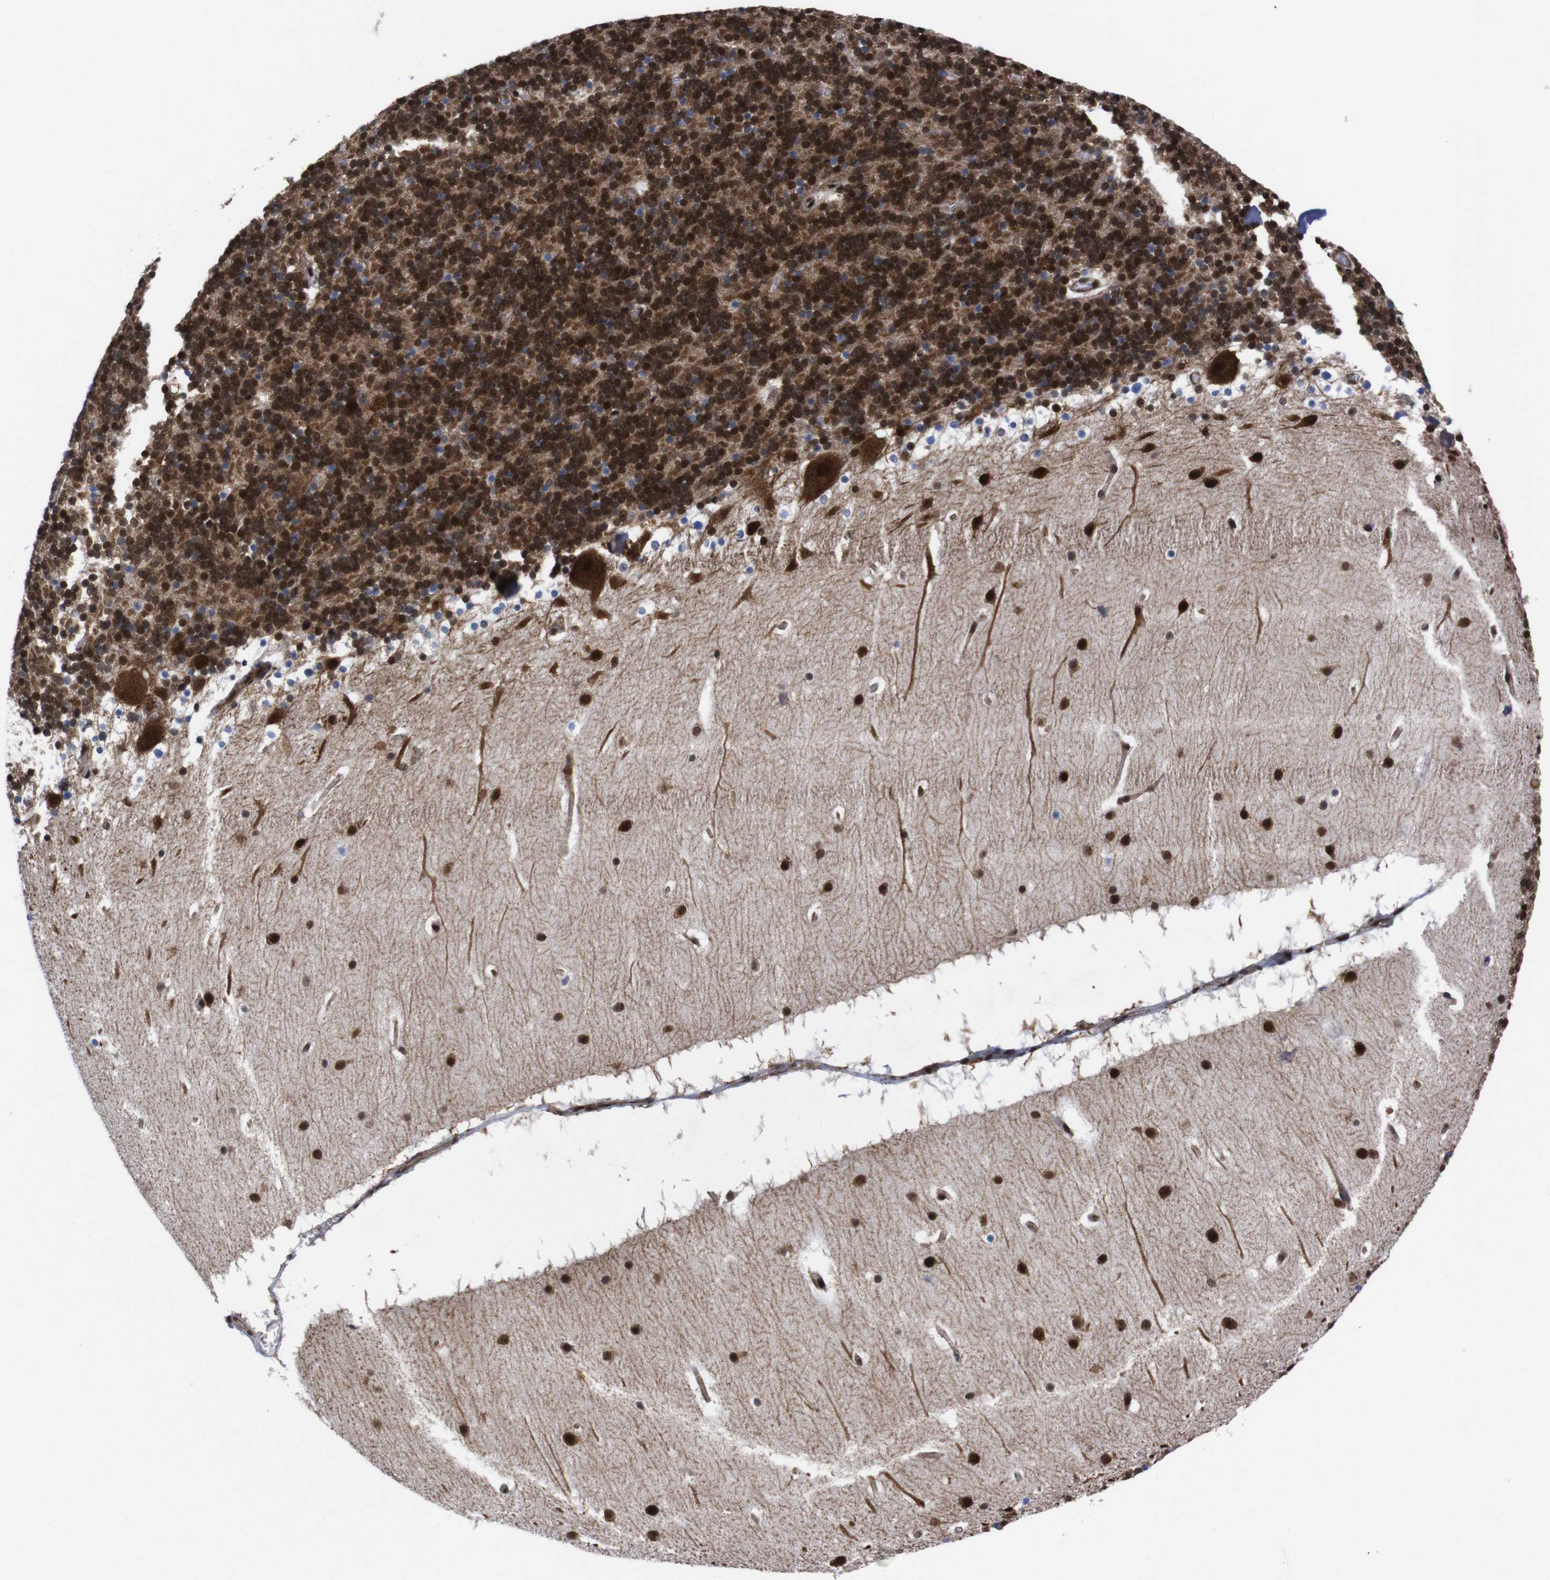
{"staining": {"intensity": "strong", "quantity": ">75%", "location": "cytoplasmic/membranous,nuclear"}, "tissue": "cerebellum", "cell_type": "Cells in granular layer", "image_type": "normal", "snomed": [{"axis": "morphology", "description": "Normal tissue, NOS"}, {"axis": "topography", "description": "Cerebellum"}], "caption": "Cells in granular layer show high levels of strong cytoplasmic/membranous,nuclear positivity in about >75% of cells in unremarkable human cerebellum.", "gene": "UBQLN2", "patient": {"sex": "male", "age": 45}}